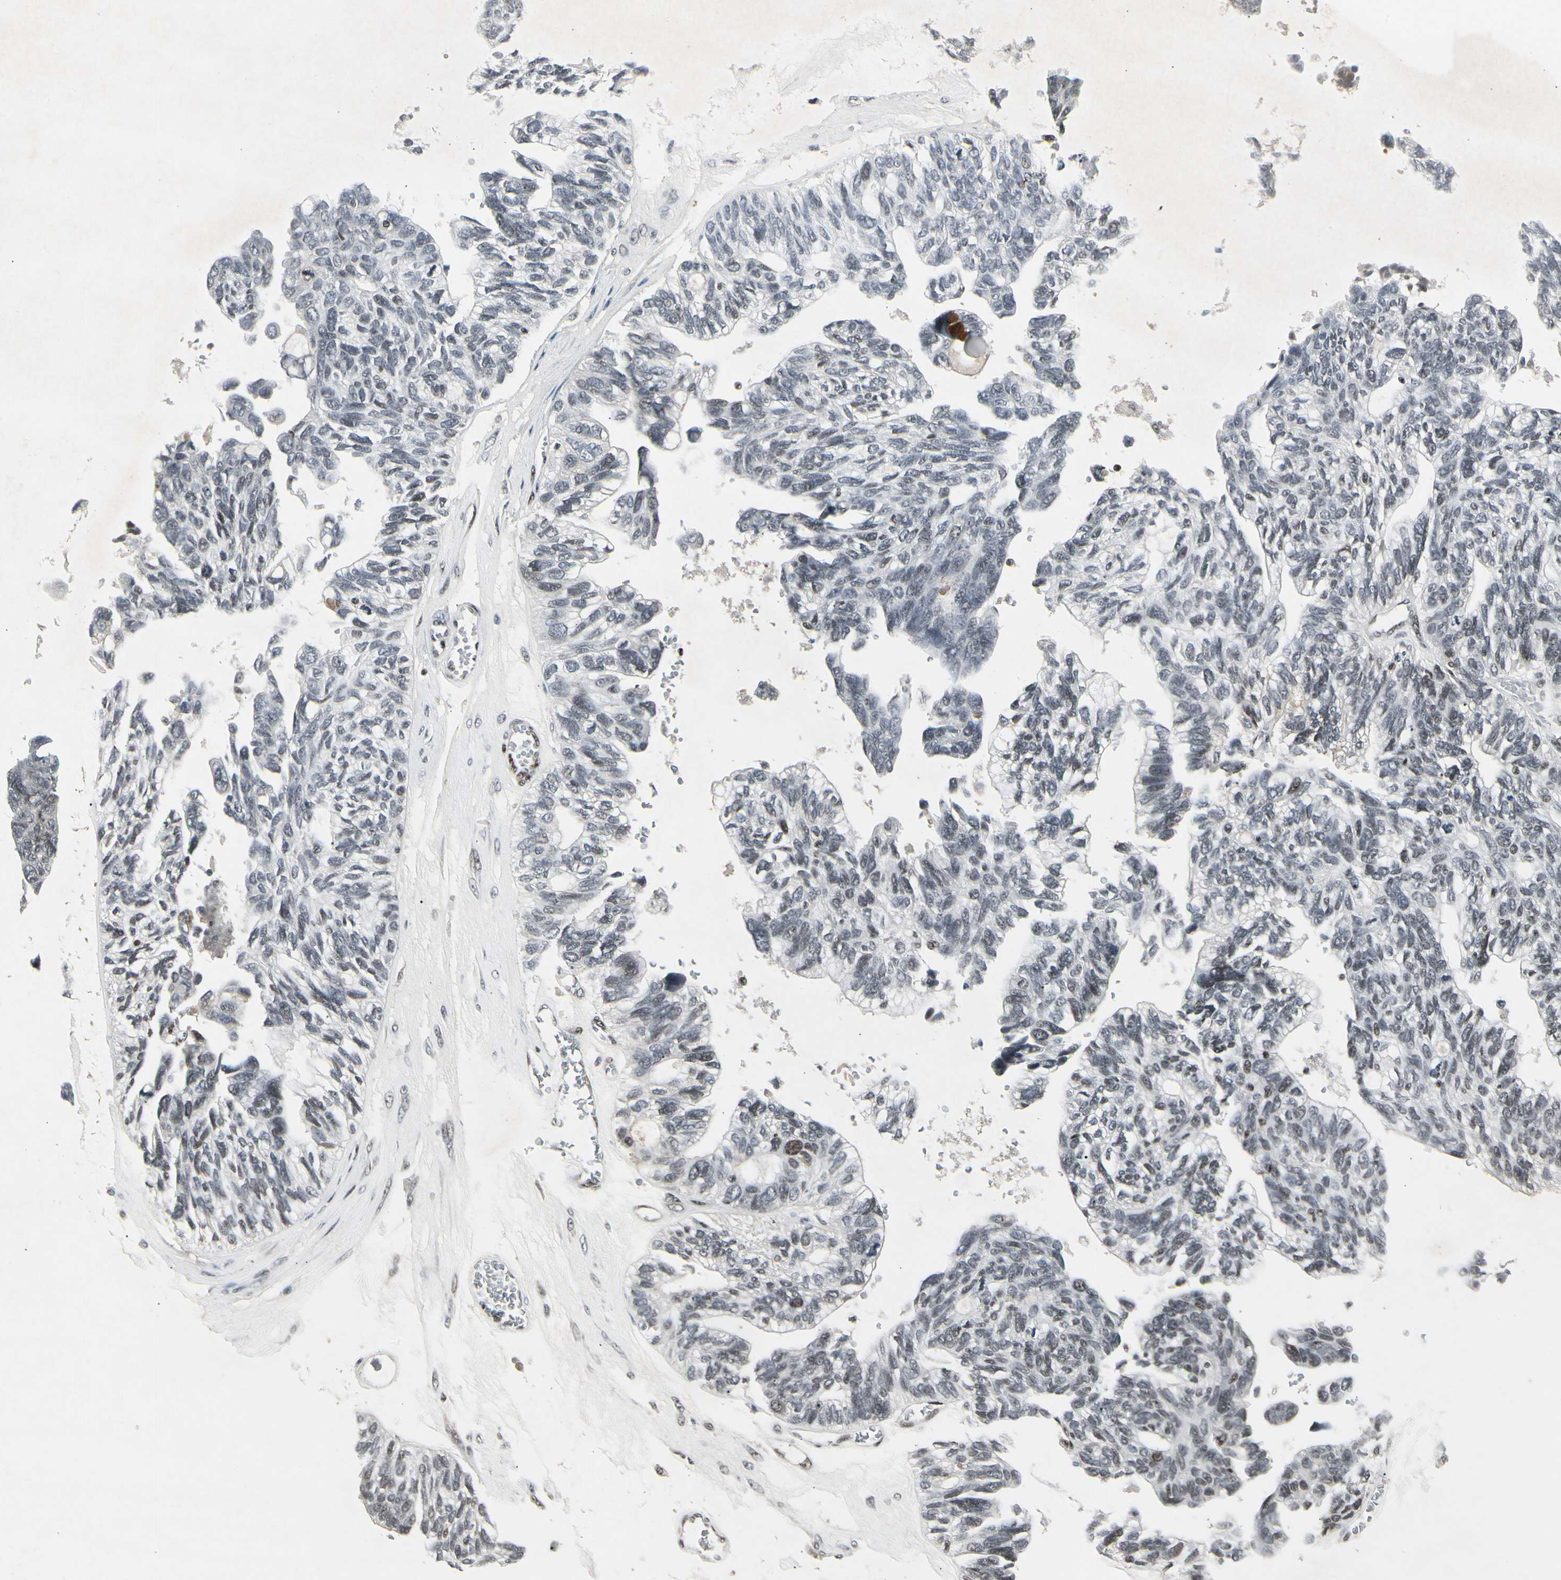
{"staining": {"intensity": "negative", "quantity": "none", "location": "none"}, "tissue": "ovarian cancer", "cell_type": "Tumor cells", "image_type": "cancer", "snomed": [{"axis": "morphology", "description": "Cystadenocarcinoma, serous, NOS"}, {"axis": "topography", "description": "Ovary"}], "caption": "High power microscopy micrograph of an IHC micrograph of ovarian cancer, revealing no significant positivity in tumor cells. (Brightfield microscopy of DAB (3,3'-diaminobenzidine) IHC at high magnification).", "gene": "FOXJ2", "patient": {"sex": "female", "age": 79}}